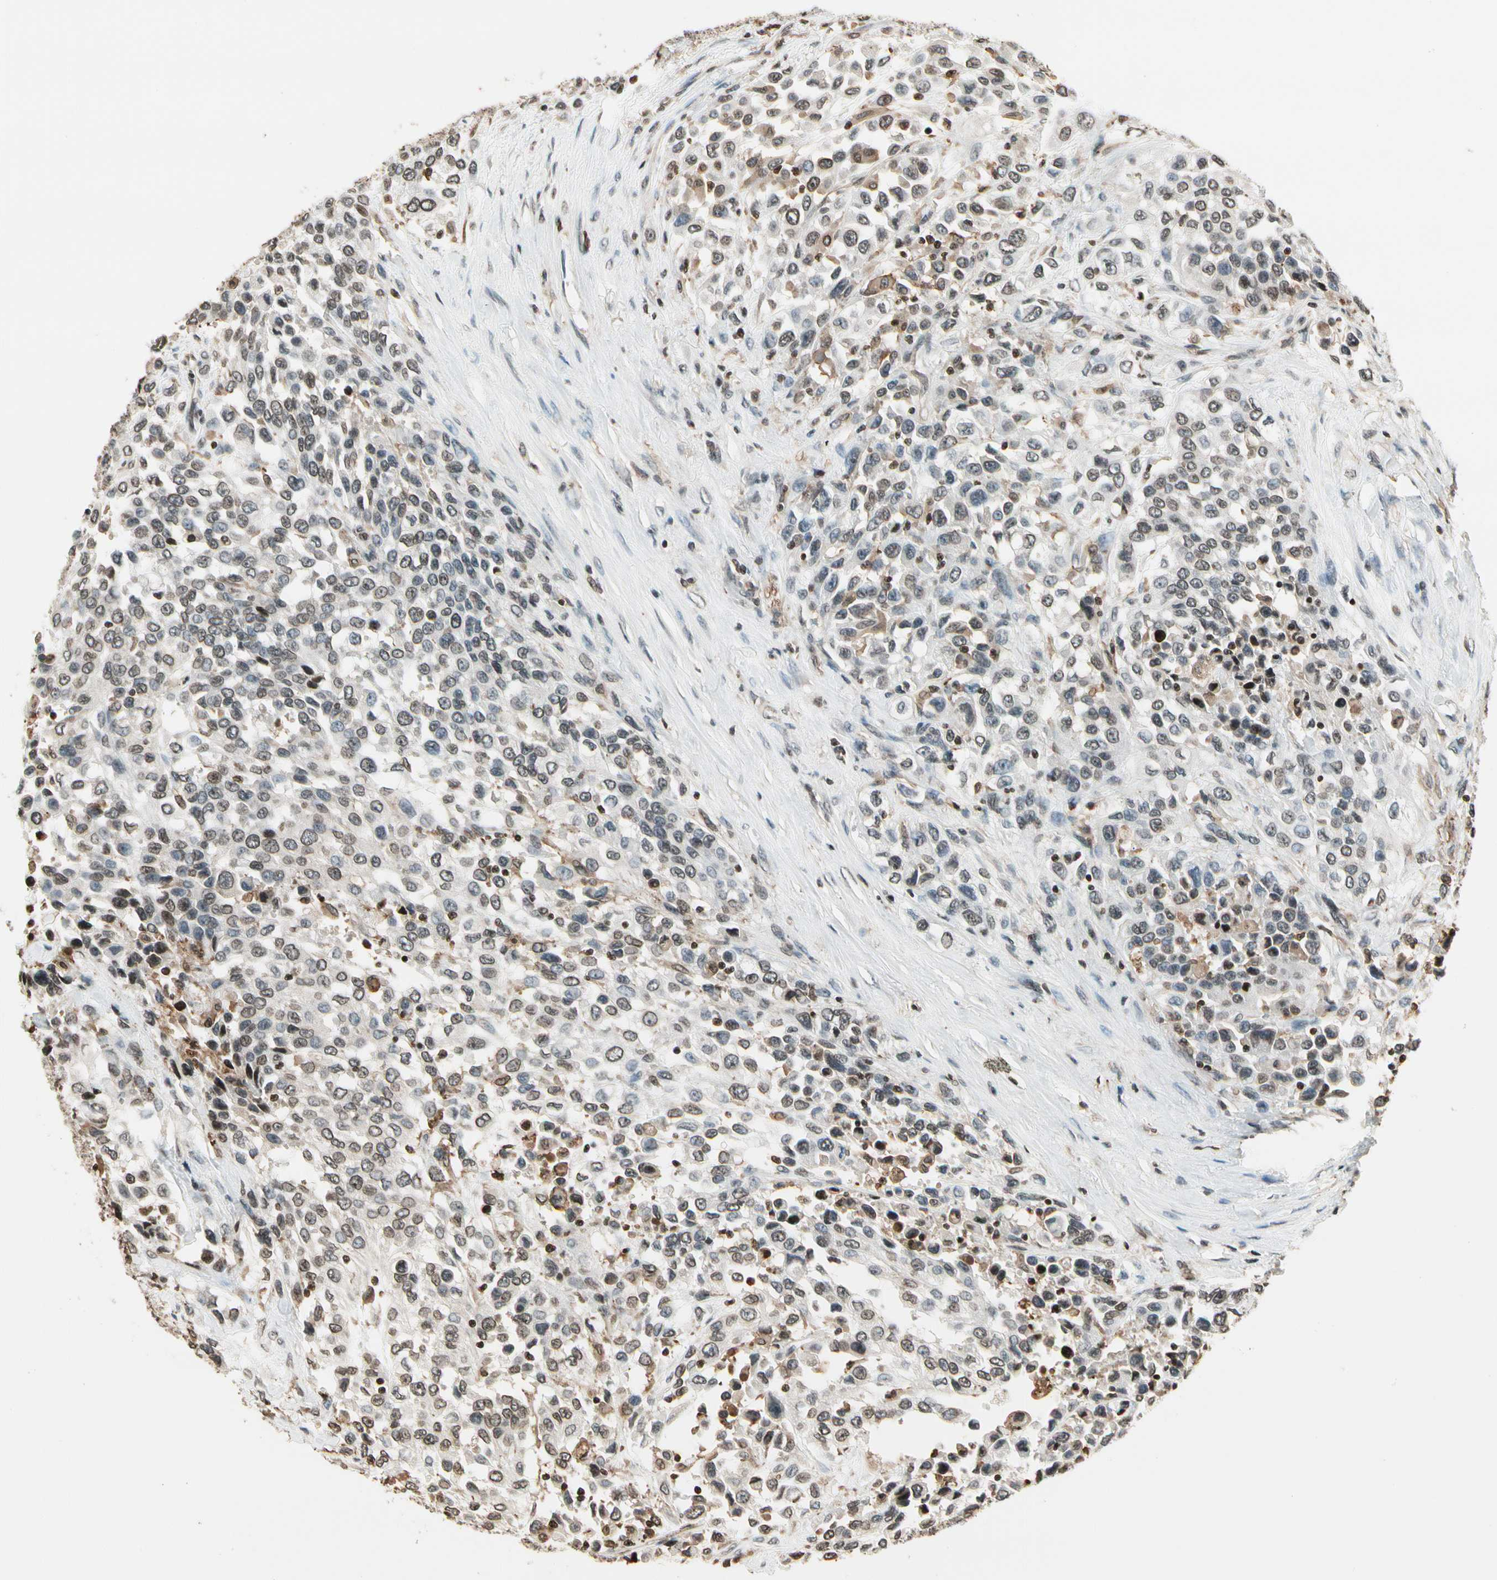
{"staining": {"intensity": "weak", "quantity": "25%-75%", "location": "cytoplasmic/membranous,nuclear"}, "tissue": "urothelial cancer", "cell_type": "Tumor cells", "image_type": "cancer", "snomed": [{"axis": "morphology", "description": "Urothelial carcinoma, High grade"}, {"axis": "topography", "description": "Urinary bladder"}], "caption": "DAB immunohistochemical staining of human urothelial carcinoma (high-grade) demonstrates weak cytoplasmic/membranous and nuclear protein expression in approximately 25%-75% of tumor cells.", "gene": "FER", "patient": {"sex": "female", "age": 80}}